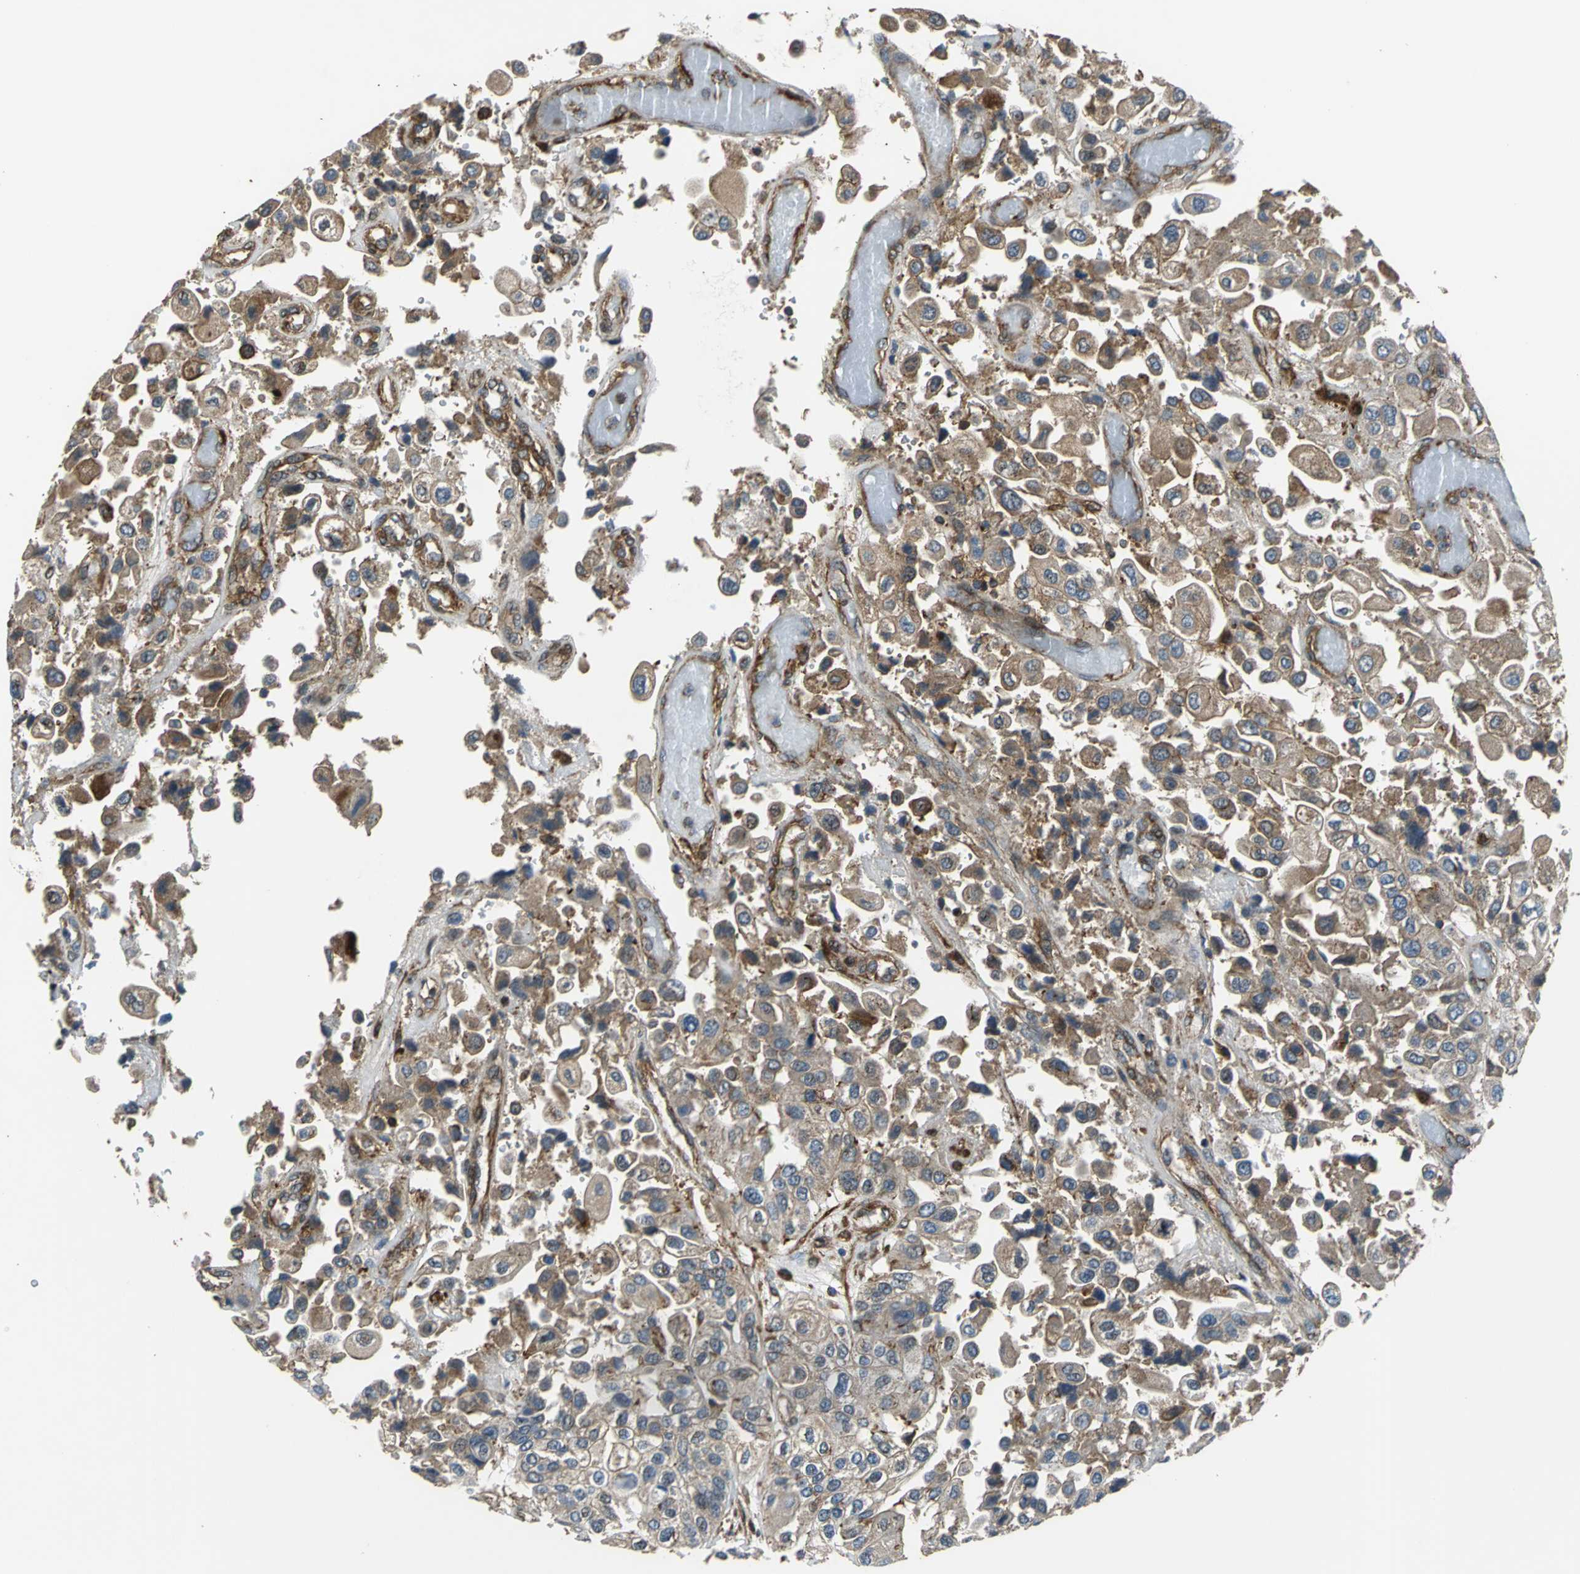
{"staining": {"intensity": "moderate", "quantity": ">75%", "location": "cytoplasmic/membranous"}, "tissue": "urothelial cancer", "cell_type": "Tumor cells", "image_type": "cancer", "snomed": [{"axis": "morphology", "description": "Urothelial carcinoma, High grade"}, {"axis": "topography", "description": "Urinary bladder"}], "caption": "Protein expression analysis of urothelial cancer reveals moderate cytoplasmic/membranous expression in approximately >75% of tumor cells.", "gene": "PARVA", "patient": {"sex": "female", "age": 64}}